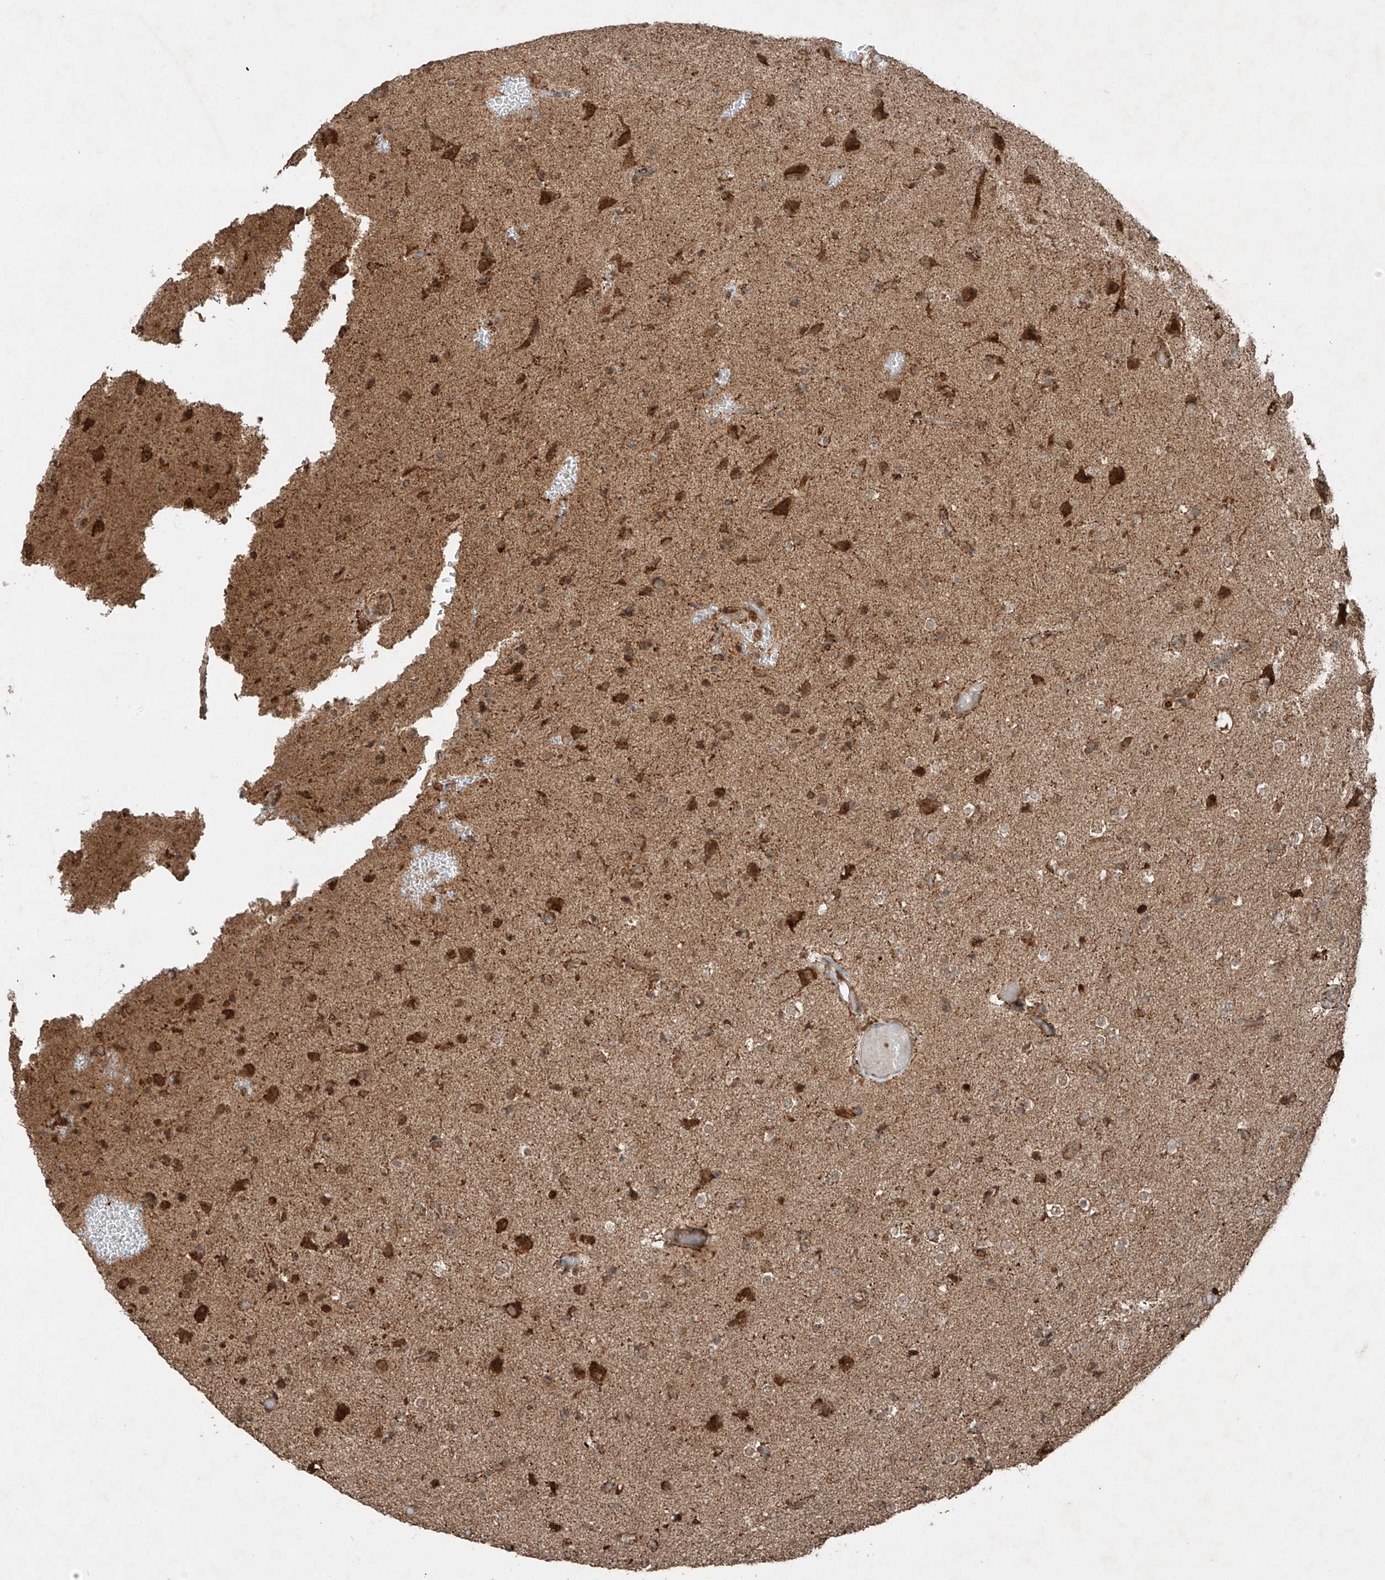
{"staining": {"intensity": "weak", "quantity": "25%-75%", "location": "cytoplasmic/membranous"}, "tissue": "glioma", "cell_type": "Tumor cells", "image_type": "cancer", "snomed": [{"axis": "morphology", "description": "Glioma, malignant, Low grade"}, {"axis": "topography", "description": "Brain"}], "caption": "The immunohistochemical stain labels weak cytoplasmic/membranous expression in tumor cells of glioma tissue.", "gene": "ZNF620", "patient": {"sex": "male", "age": 65}}